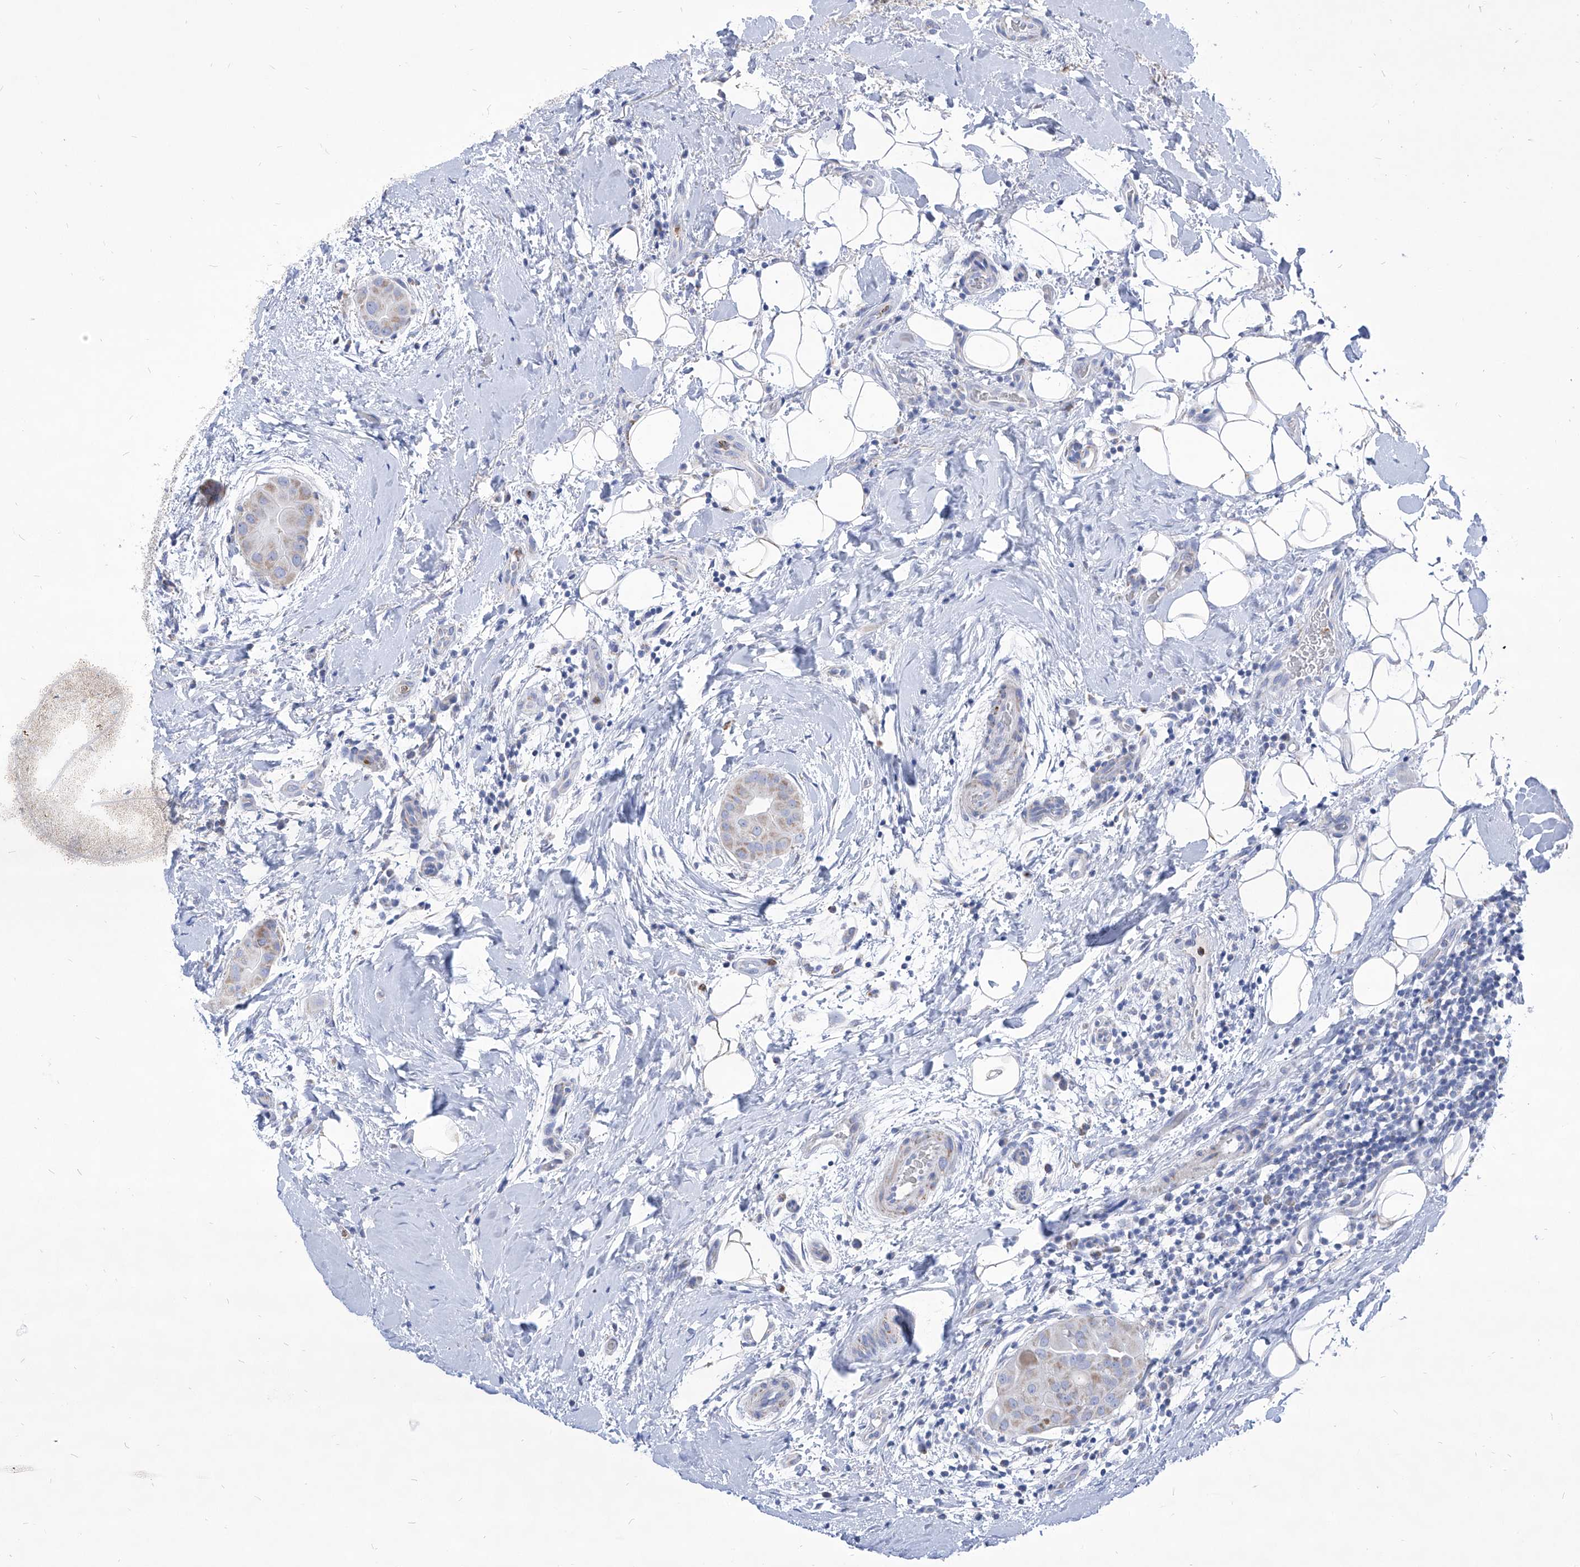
{"staining": {"intensity": "weak", "quantity": "<25%", "location": "cytoplasmic/membranous"}, "tissue": "thyroid cancer", "cell_type": "Tumor cells", "image_type": "cancer", "snomed": [{"axis": "morphology", "description": "Papillary adenocarcinoma, NOS"}, {"axis": "topography", "description": "Thyroid gland"}], "caption": "There is no significant expression in tumor cells of thyroid papillary adenocarcinoma.", "gene": "COQ3", "patient": {"sex": "male", "age": 33}}